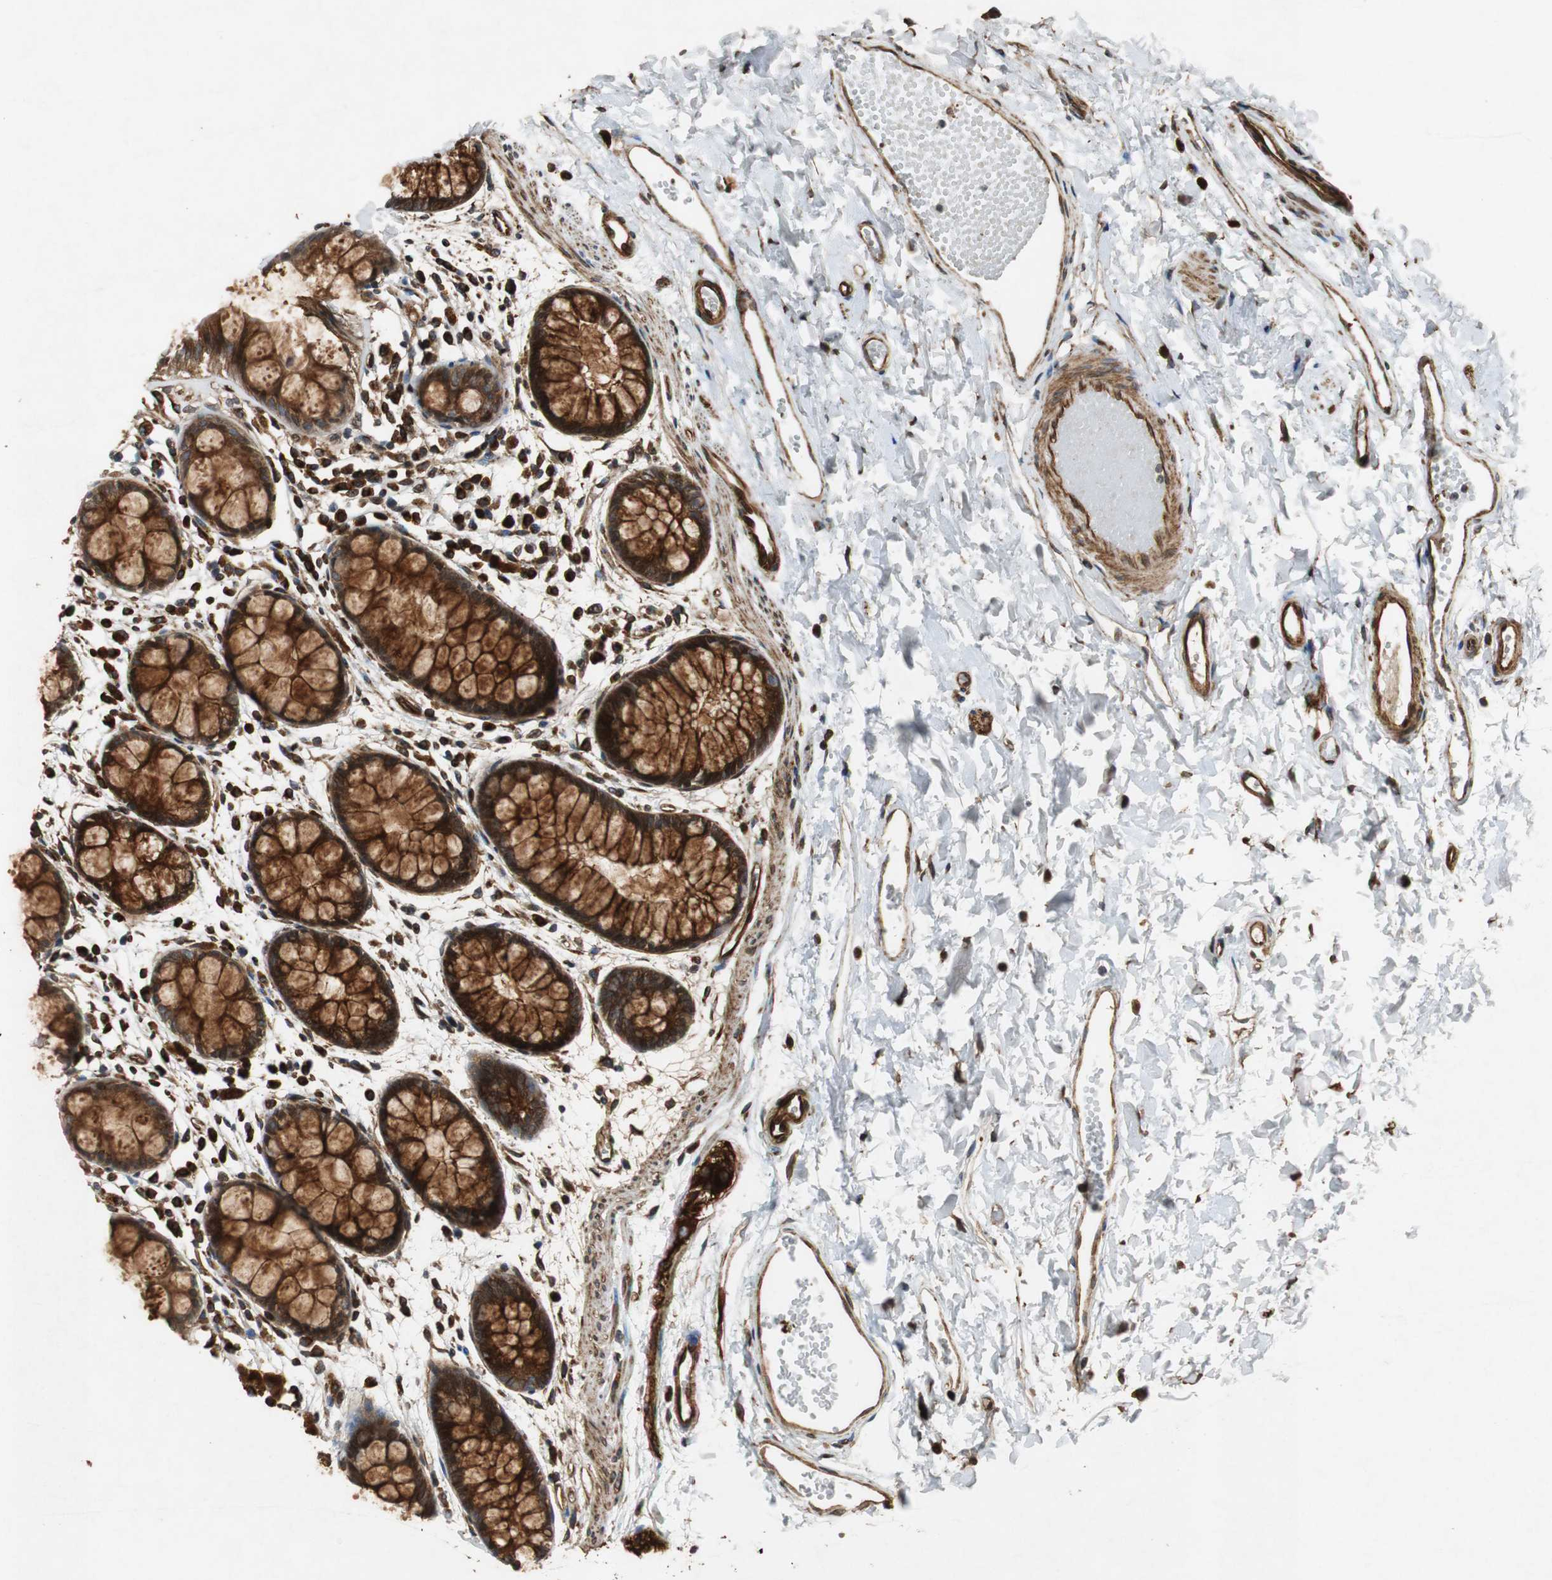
{"staining": {"intensity": "strong", "quantity": ">75%", "location": "cytoplasmic/membranous"}, "tissue": "rectum", "cell_type": "Glandular cells", "image_type": "normal", "snomed": [{"axis": "morphology", "description": "Normal tissue, NOS"}, {"axis": "topography", "description": "Rectum"}], "caption": "Immunohistochemistry staining of benign rectum, which reveals high levels of strong cytoplasmic/membranous positivity in approximately >75% of glandular cells indicating strong cytoplasmic/membranous protein staining. The staining was performed using DAB (brown) for protein detection and nuclei were counterstained in hematoxylin (blue).", "gene": "TUBA4A", "patient": {"sex": "female", "age": 66}}